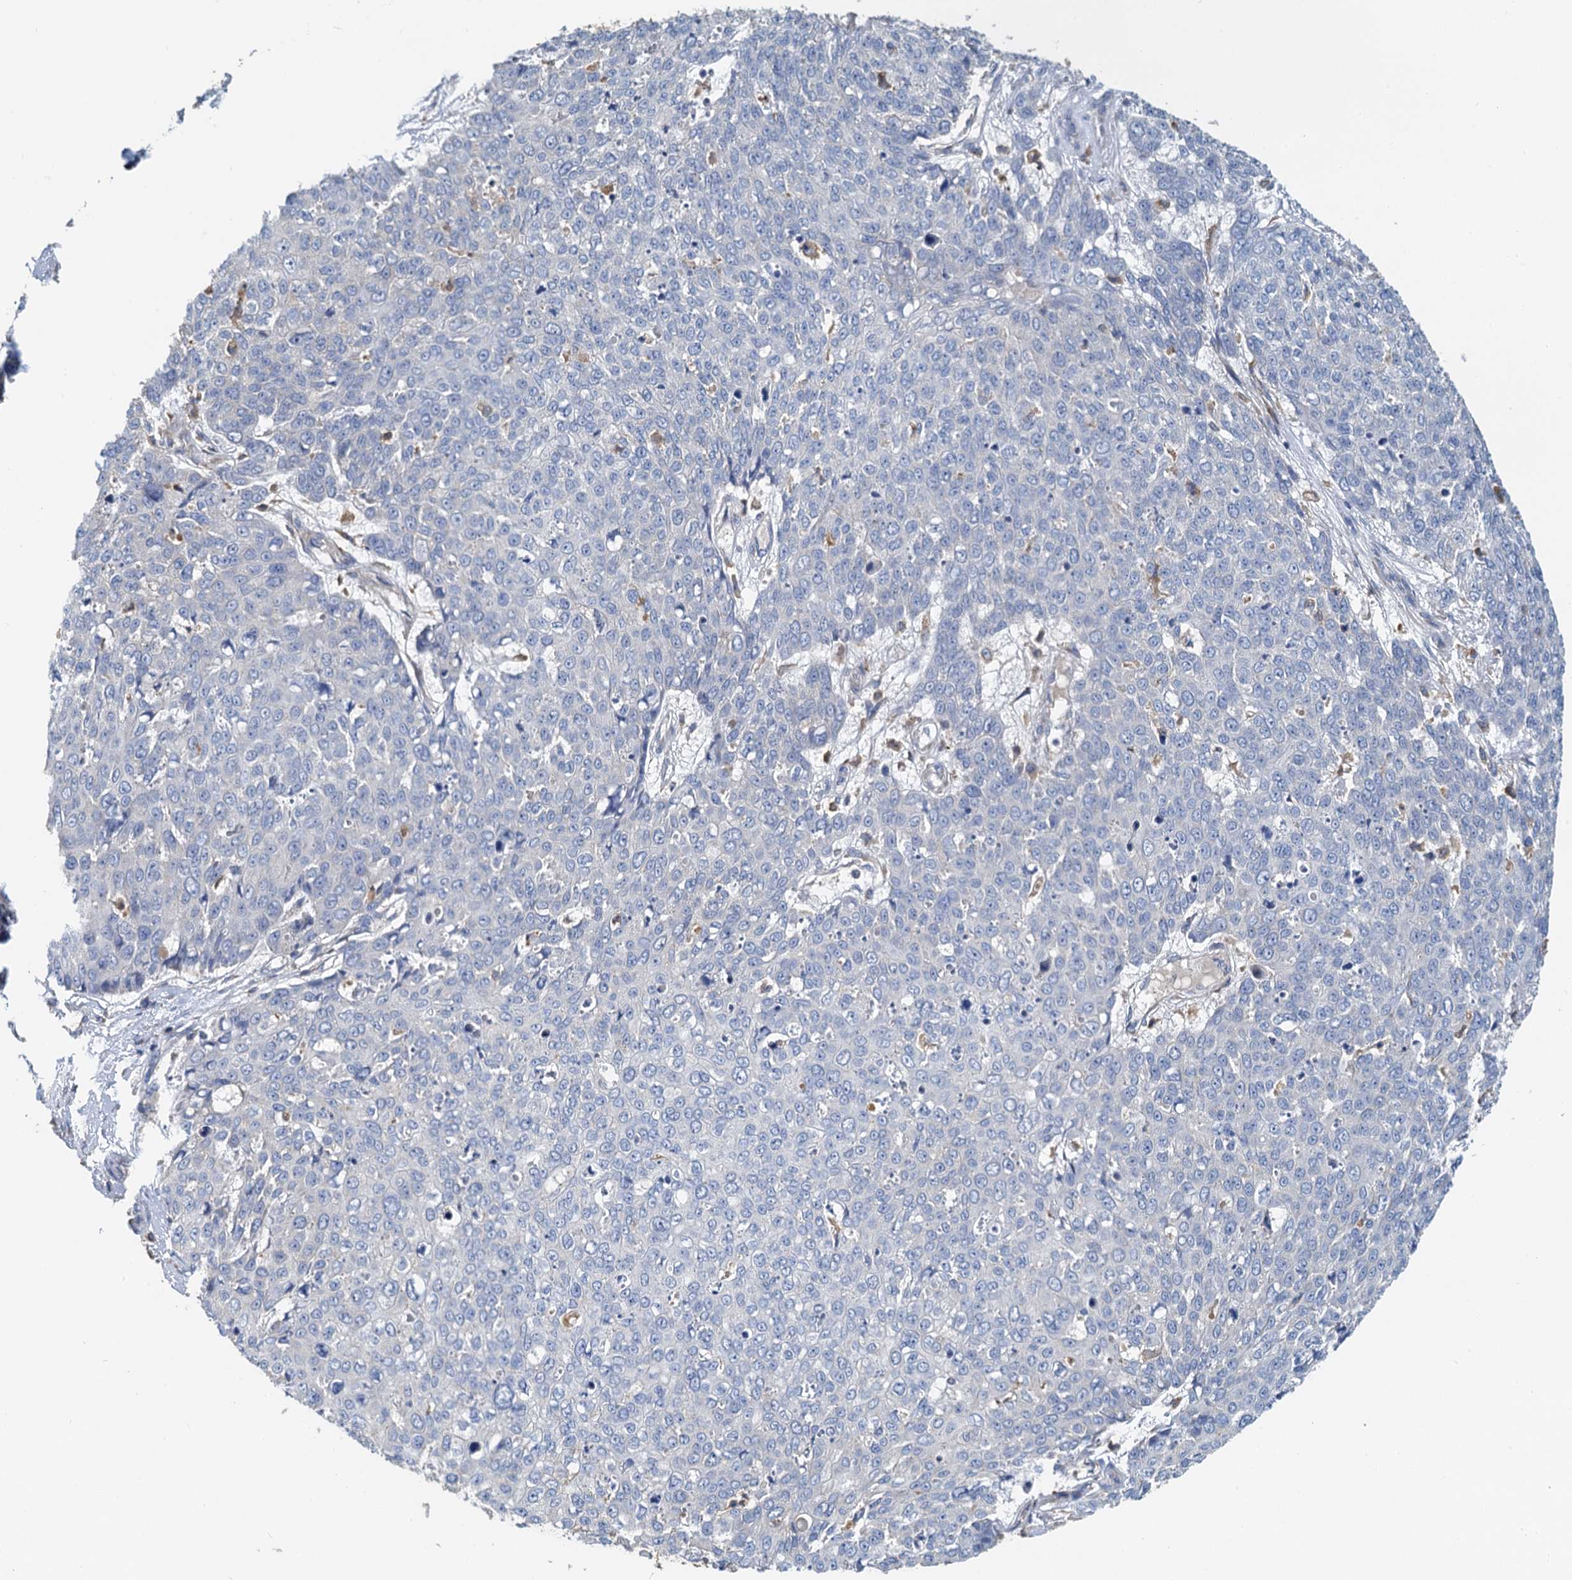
{"staining": {"intensity": "negative", "quantity": "none", "location": "none"}, "tissue": "skin cancer", "cell_type": "Tumor cells", "image_type": "cancer", "snomed": [{"axis": "morphology", "description": "Squamous cell carcinoma, NOS"}, {"axis": "topography", "description": "Skin"}], "caption": "The image displays no staining of tumor cells in skin squamous cell carcinoma.", "gene": "NKAPD1", "patient": {"sex": "male", "age": 71}}